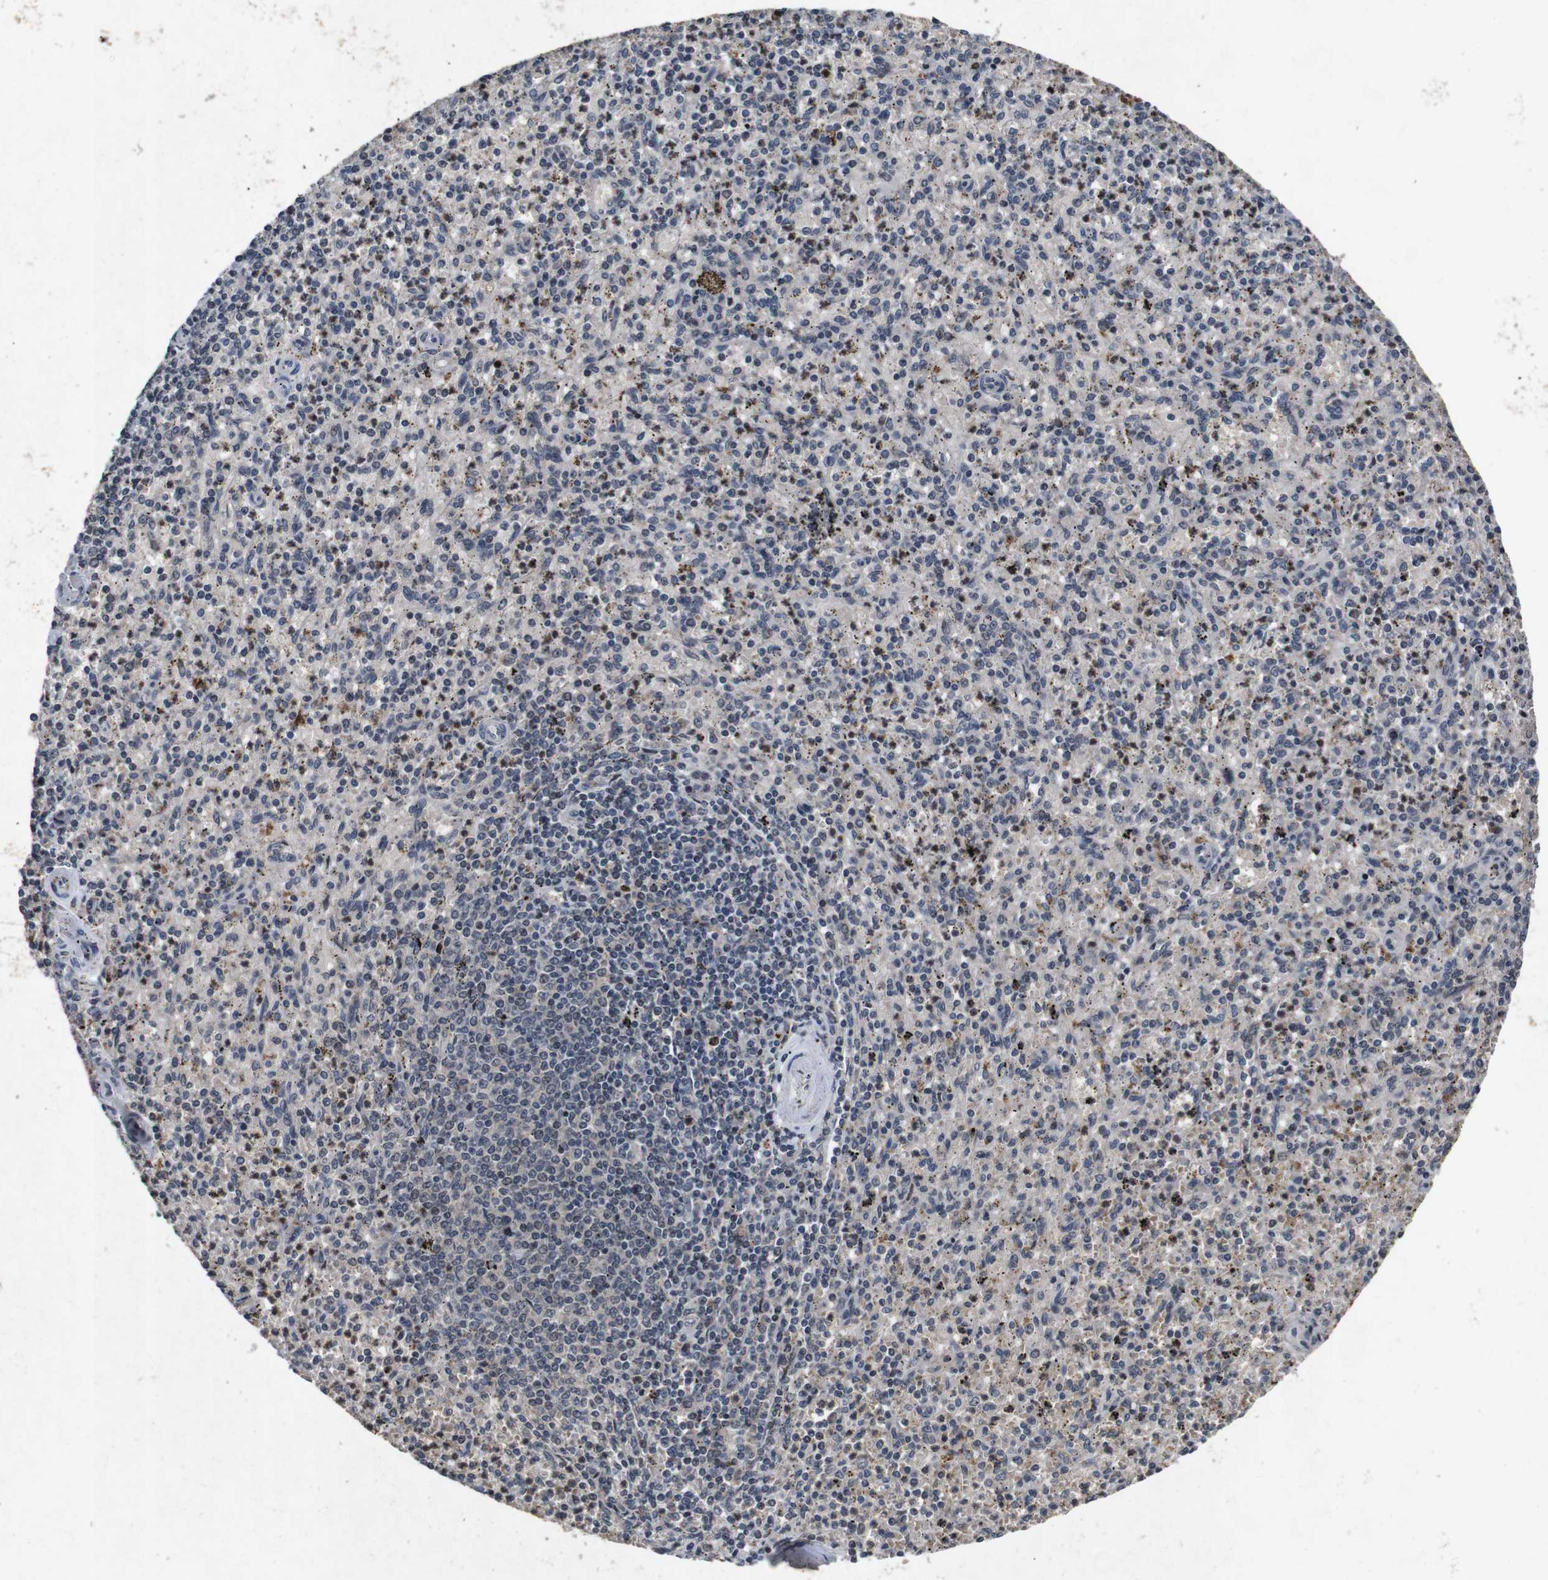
{"staining": {"intensity": "negative", "quantity": "none", "location": "none"}, "tissue": "spleen", "cell_type": "Cells in red pulp", "image_type": "normal", "snomed": [{"axis": "morphology", "description": "Normal tissue, NOS"}, {"axis": "topography", "description": "Spleen"}], "caption": "This is an IHC micrograph of benign spleen. There is no positivity in cells in red pulp.", "gene": "AKT3", "patient": {"sex": "male", "age": 72}}